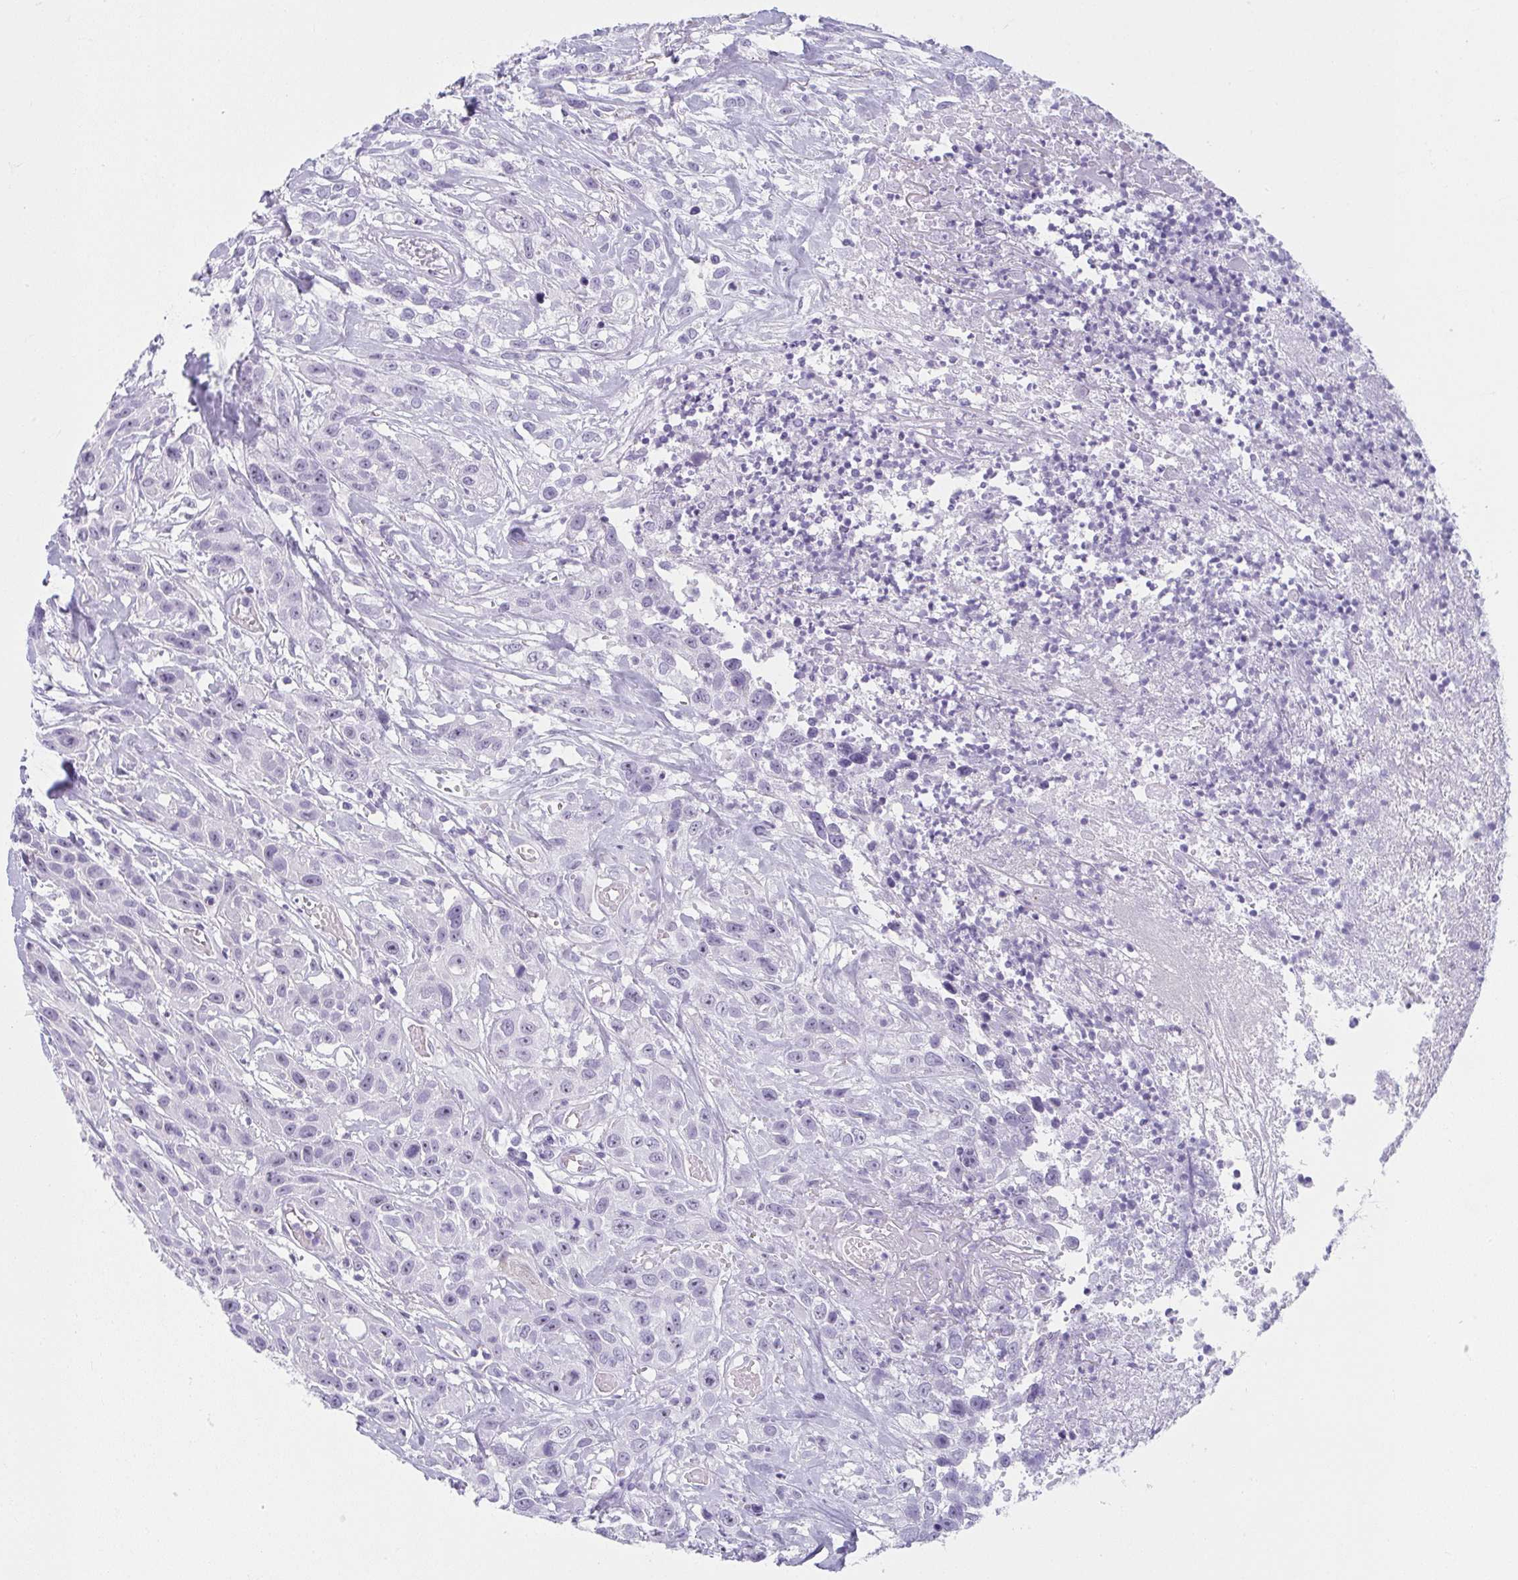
{"staining": {"intensity": "negative", "quantity": "none", "location": "none"}, "tissue": "head and neck cancer", "cell_type": "Tumor cells", "image_type": "cancer", "snomed": [{"axis": "morphology", "description": "Squamous cell carcinoma, NOS"}, {"axis": "topography", "description": "Head-Neck"}], "caption": "This is a image of immunohistochemistry (IHC) staining of head and neck squamous cell carcinoma, which shows no staining in tumor cells.", "gene": "MOBP", "patient": {"sex": "male", "age": 57}}